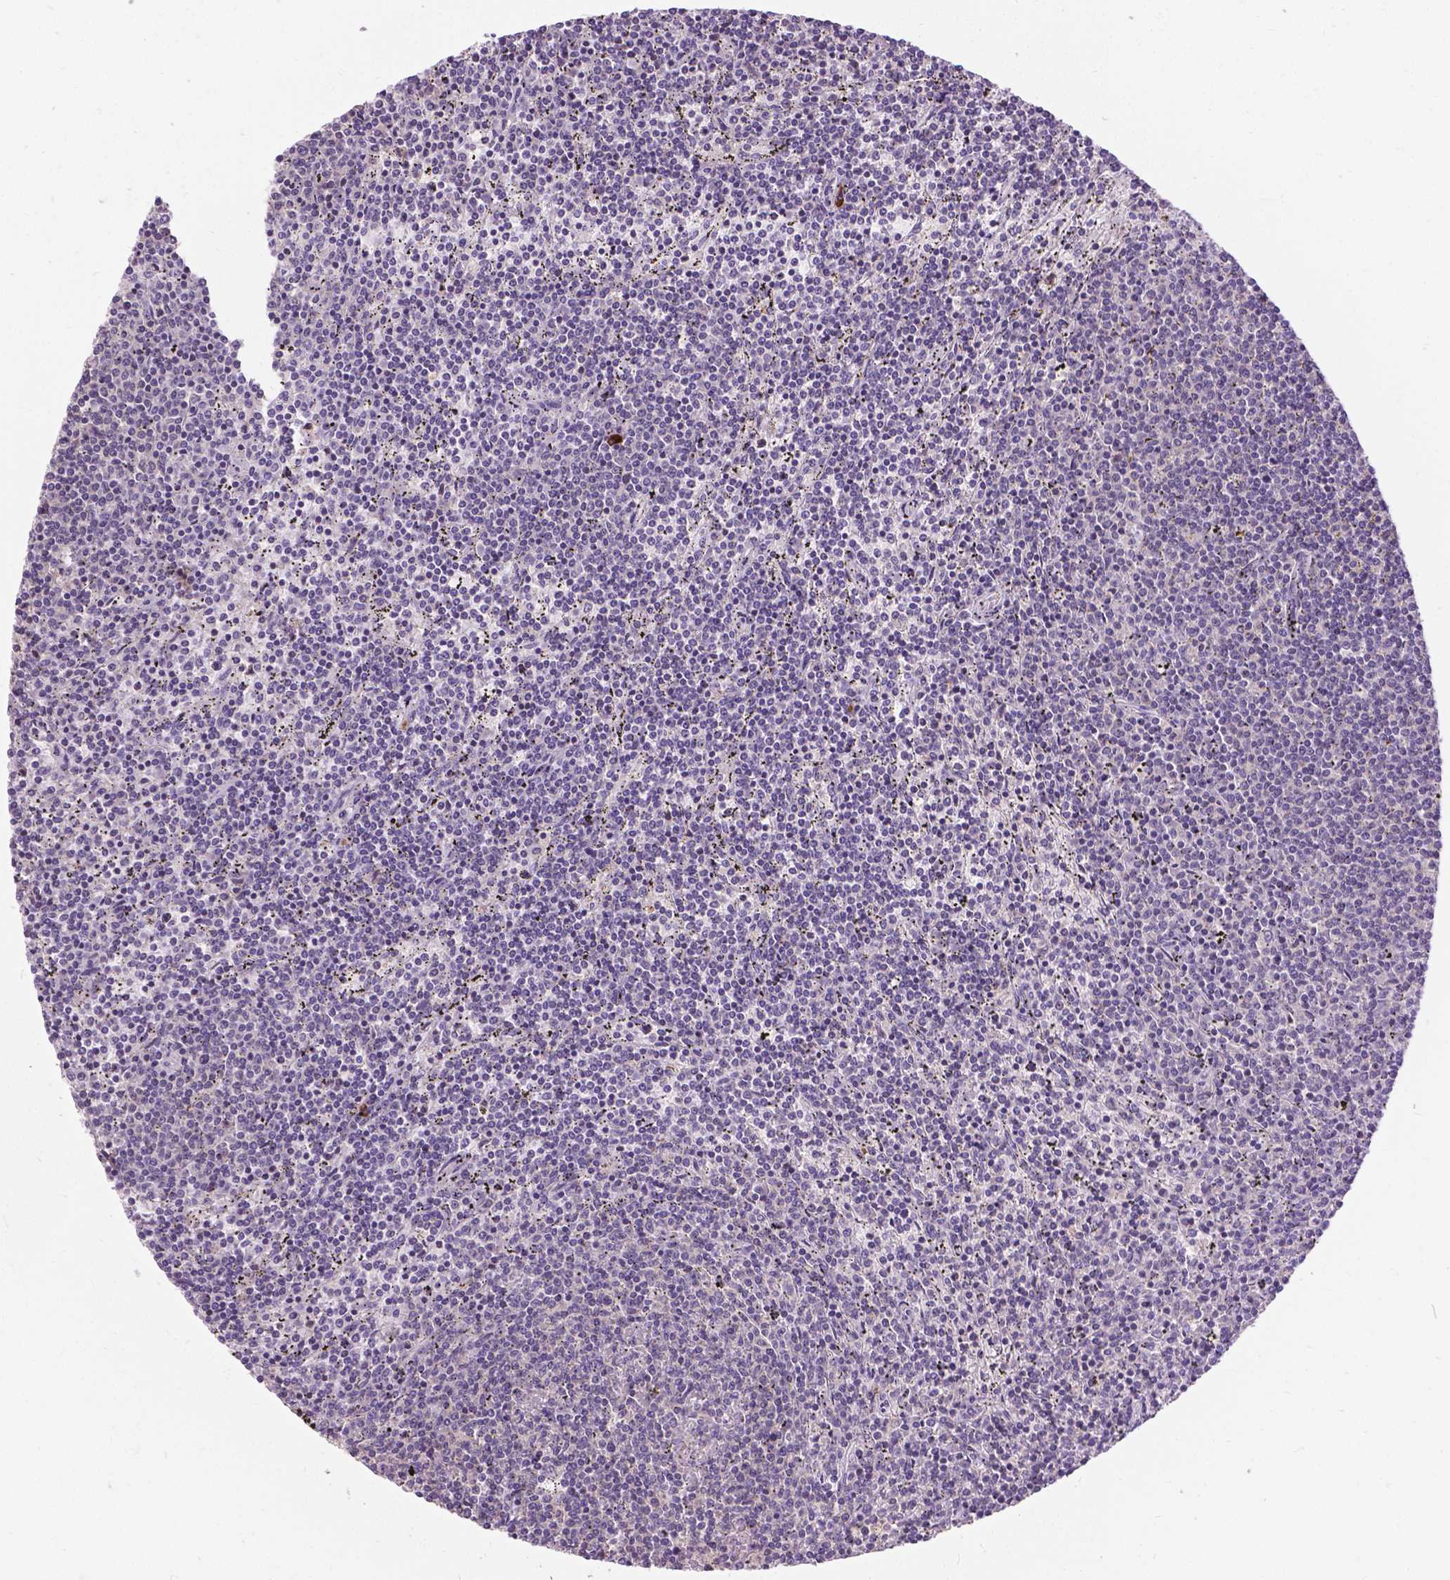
{"staining": {"intensity": "negative", "quantity": "none", "location": "none"}, "tissue": "lymphoma", "cell_type": "Tumor cells", "image_type": "cancer", "snomed": [{"axis": "morphology", "description": "Malignant lymphoma, non-Hodgkin's type, Low grade"}, {"axis": "topography", "description": "Spleen"}], "caption": "Low-grade malignant lymphoma, non-Hodgkin's type was stained to show a protein in brown. There is no significant staining in tumor cells. Brightfield microscopy of immunohistochemistry (IHC) stained with DAB (brown) and hematoxylin (blue), captured at high magnification.", "gene": "JAK3", "patient": {"sex": "female", "age": 50}}